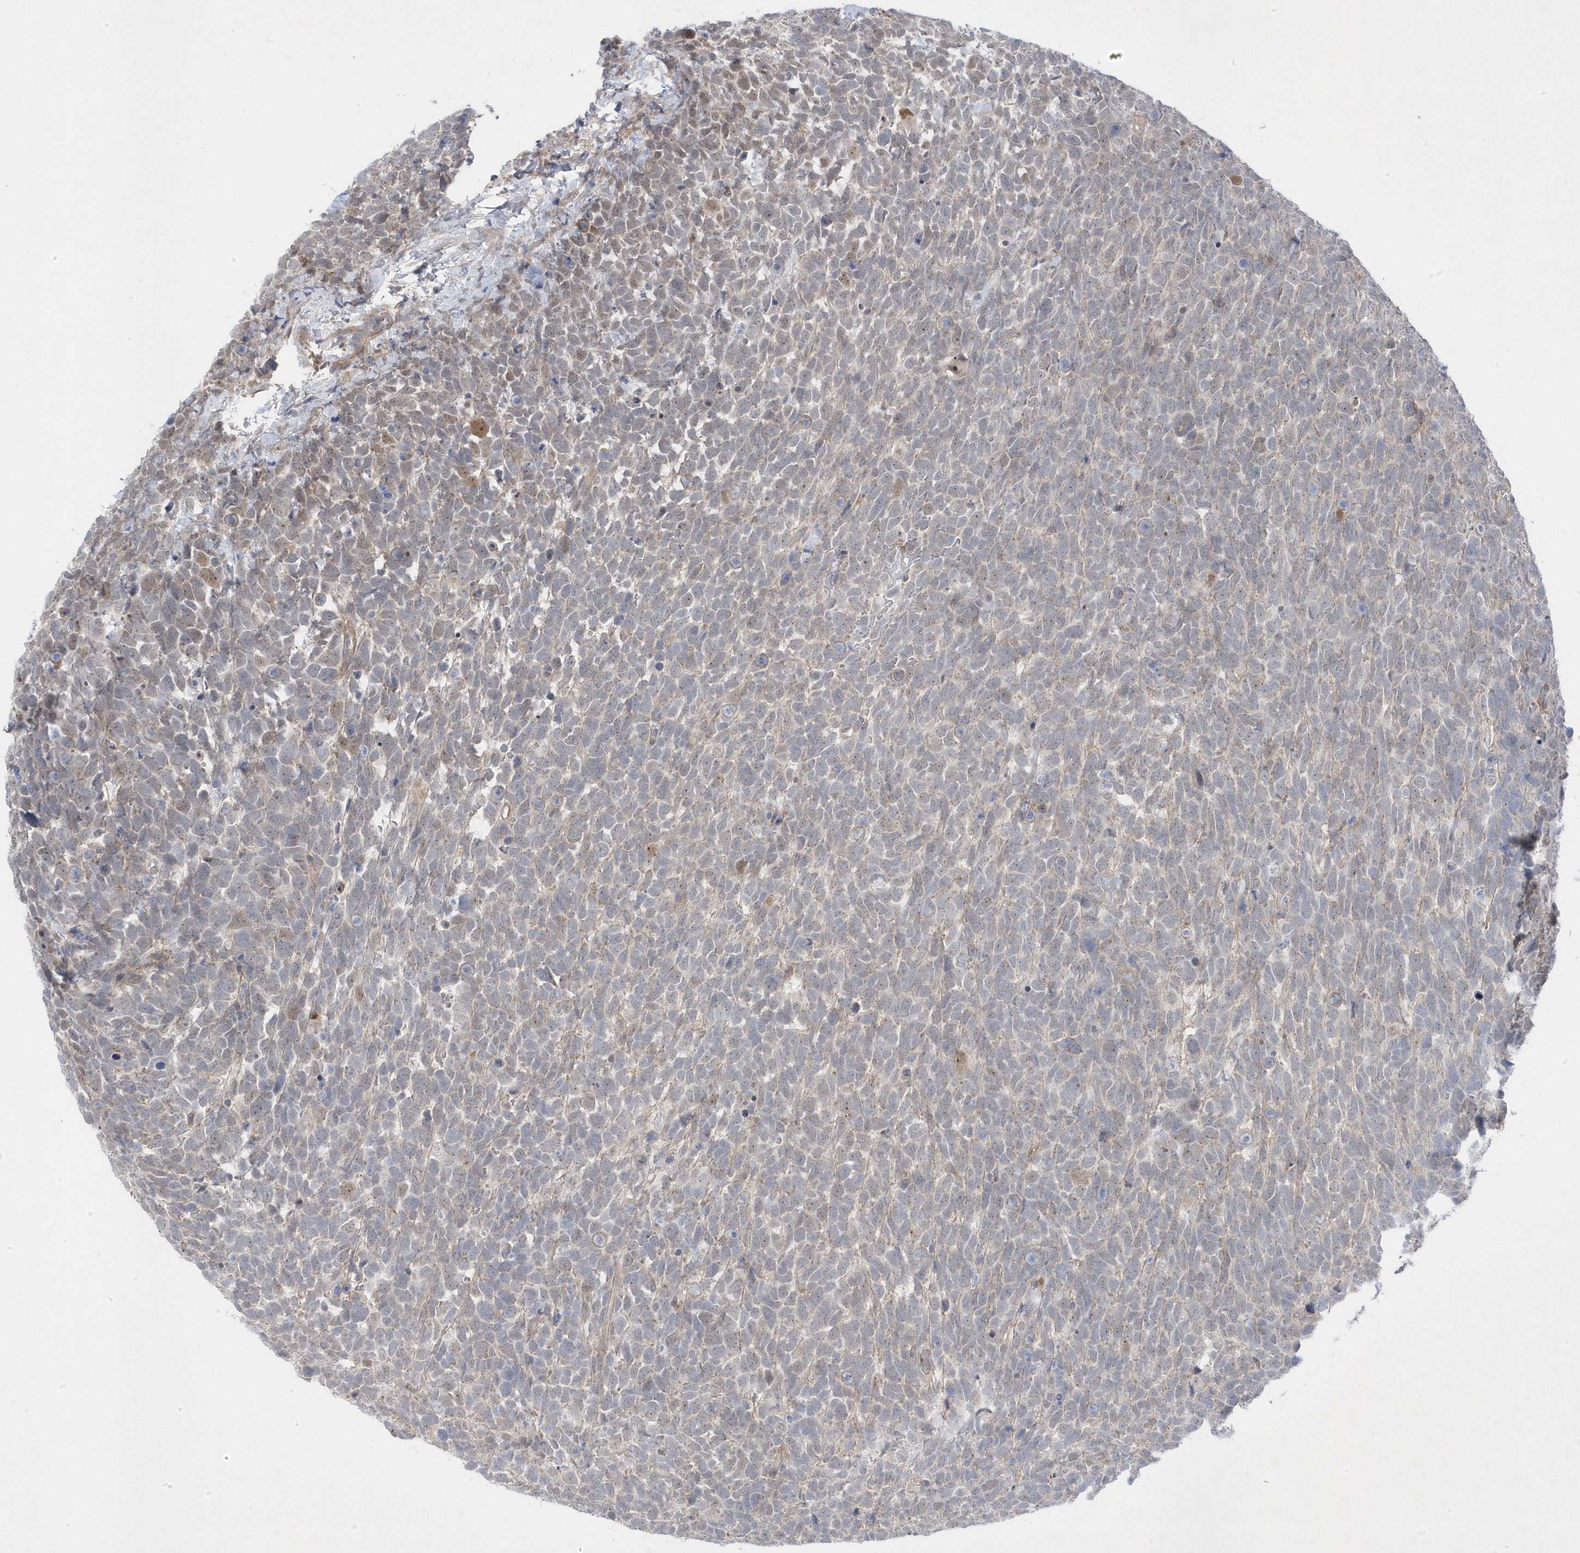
{"staining": {"intensity": "weak", "quantity": "<25%", "location": "cytoplasmic/membranous"}, "tissue": "urothelial cancer", "cell_type": "Tumor cells", "image_type": "cancer", "snomed": [{"axis": "morphology", "description": "Urothelial carcinoma, High grade"}, {"axis": "topography", "description": "Urinary bladder"}], "caption": "A photomicrograph of urothelial cancer stained for a protein exhibits no brown staining in tumor cells. (Brightfield microscopy of DAB IHC at high magnification).", "gene": "ANAPC1", "patient": {"sex": "female", "age": 82}}